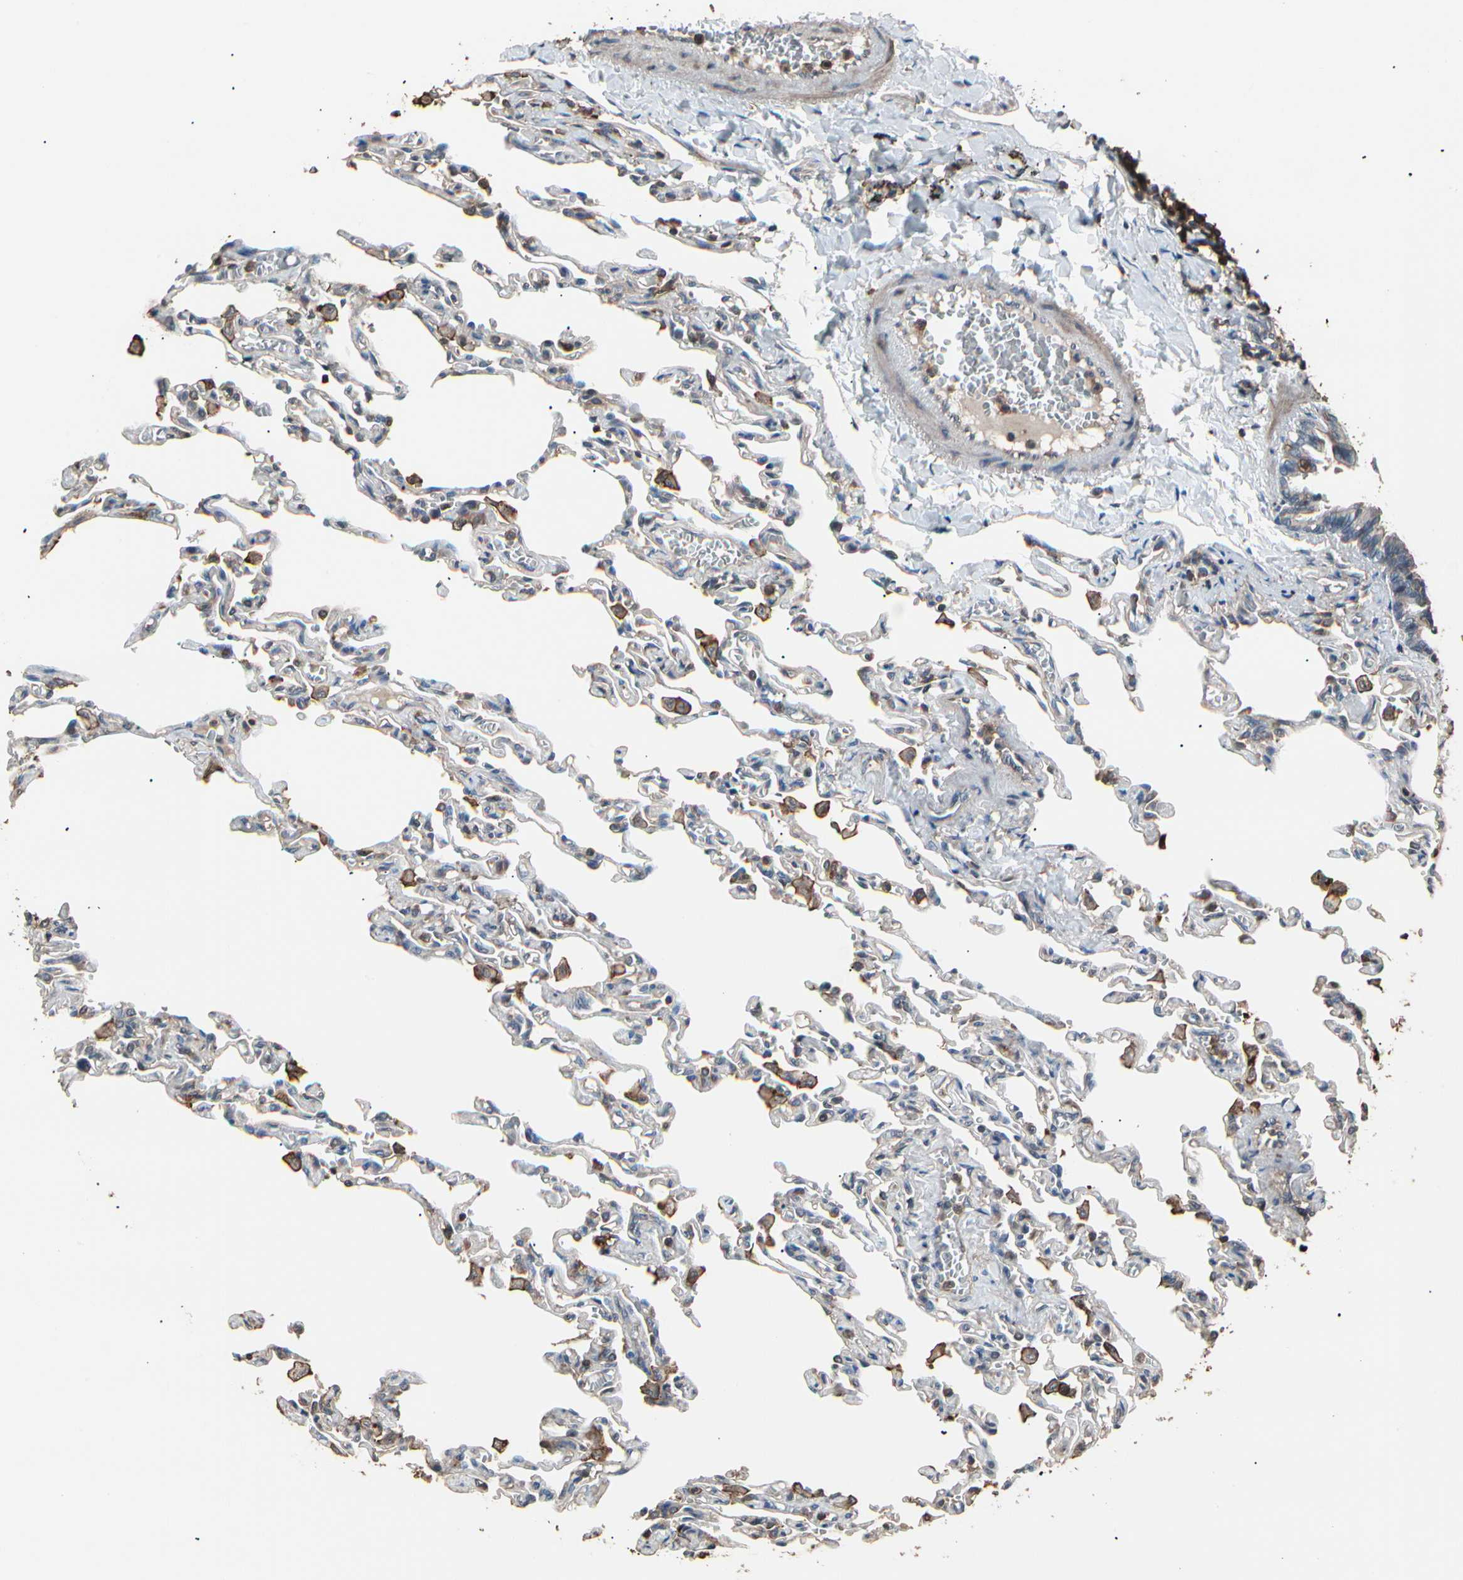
{"staining": {"intensity": "weak", "quantity": "25%-75%", "location": "cytoplasmic/membranous"}, "tissue": "lung", "cell_type": "Alveolar cells", "image_type": "normal", "snomed": [{"axis": "morphology", "description": "Normal tissue, NOS"}, {"axis": "topography", "description": "Lung"}], "caption": "An image of lung stained for a protein demonstrates weak cytoplasmic/membranous brown staining in alveolar cells. The protein of interest is stained brown, and the nuclei are stained in blue (DAB IHC with brightfield microscopy, high magnification).", "gene": "MAPK13", "patient": {"sex": "male", "age": 21}}